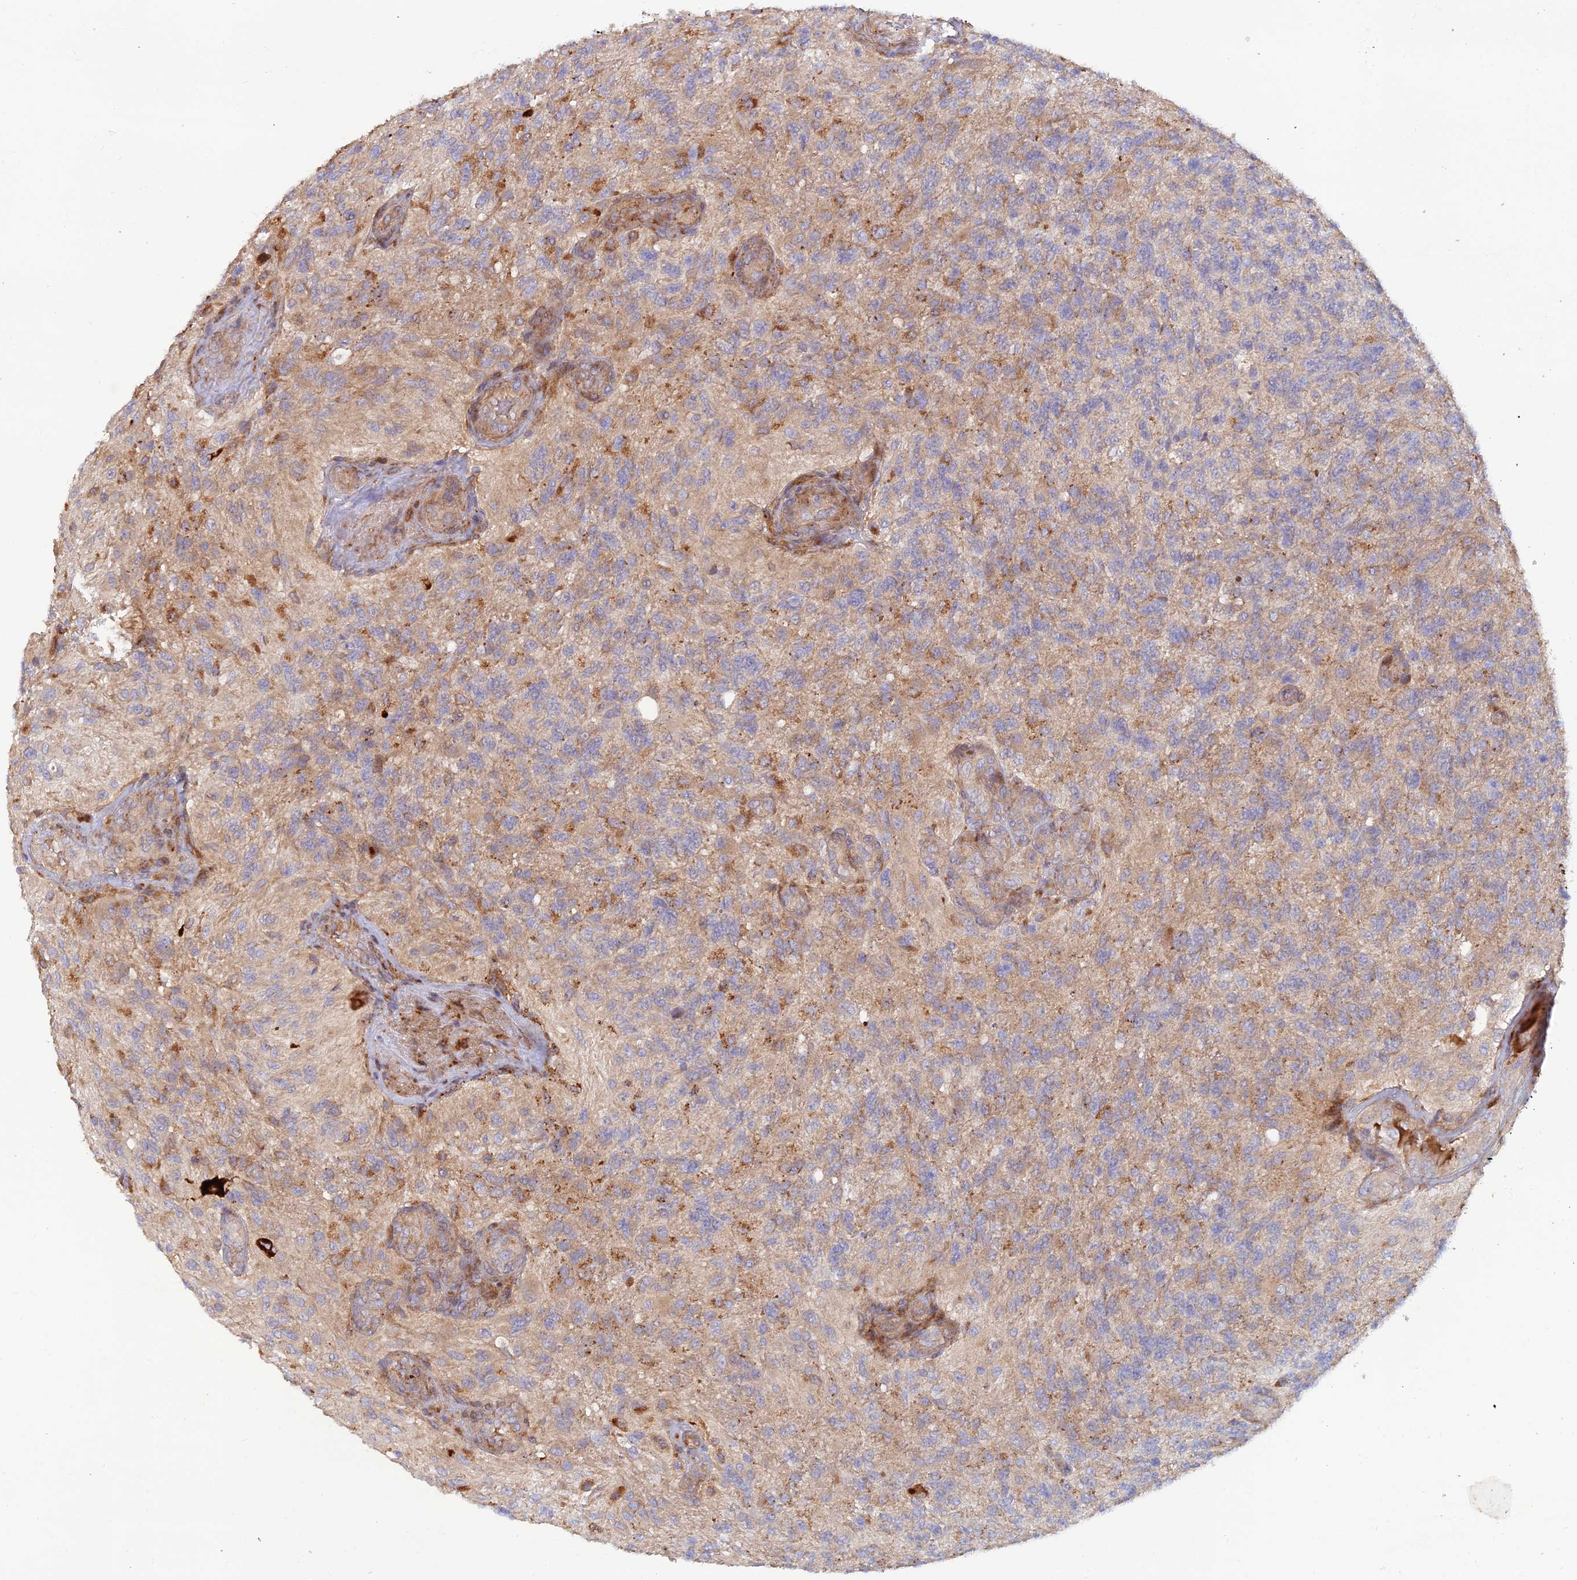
{"staining": {"intensity": "negative", "quantity": "none", "location": "none"}, "tissue": "glioma", "cell_type": "Tumor cells", "image_type": "cancer", "snomed": [{"axis": "morphology", "description": "Glioma, malignant, High grade"}, {"axis": "topography", "description": "Brain"}], "caption": "Image shows no protein positivity in tumor cells of glioma tissue.", "gene": "GMCL1", "patient": {"sex": "male", "age": 56}}